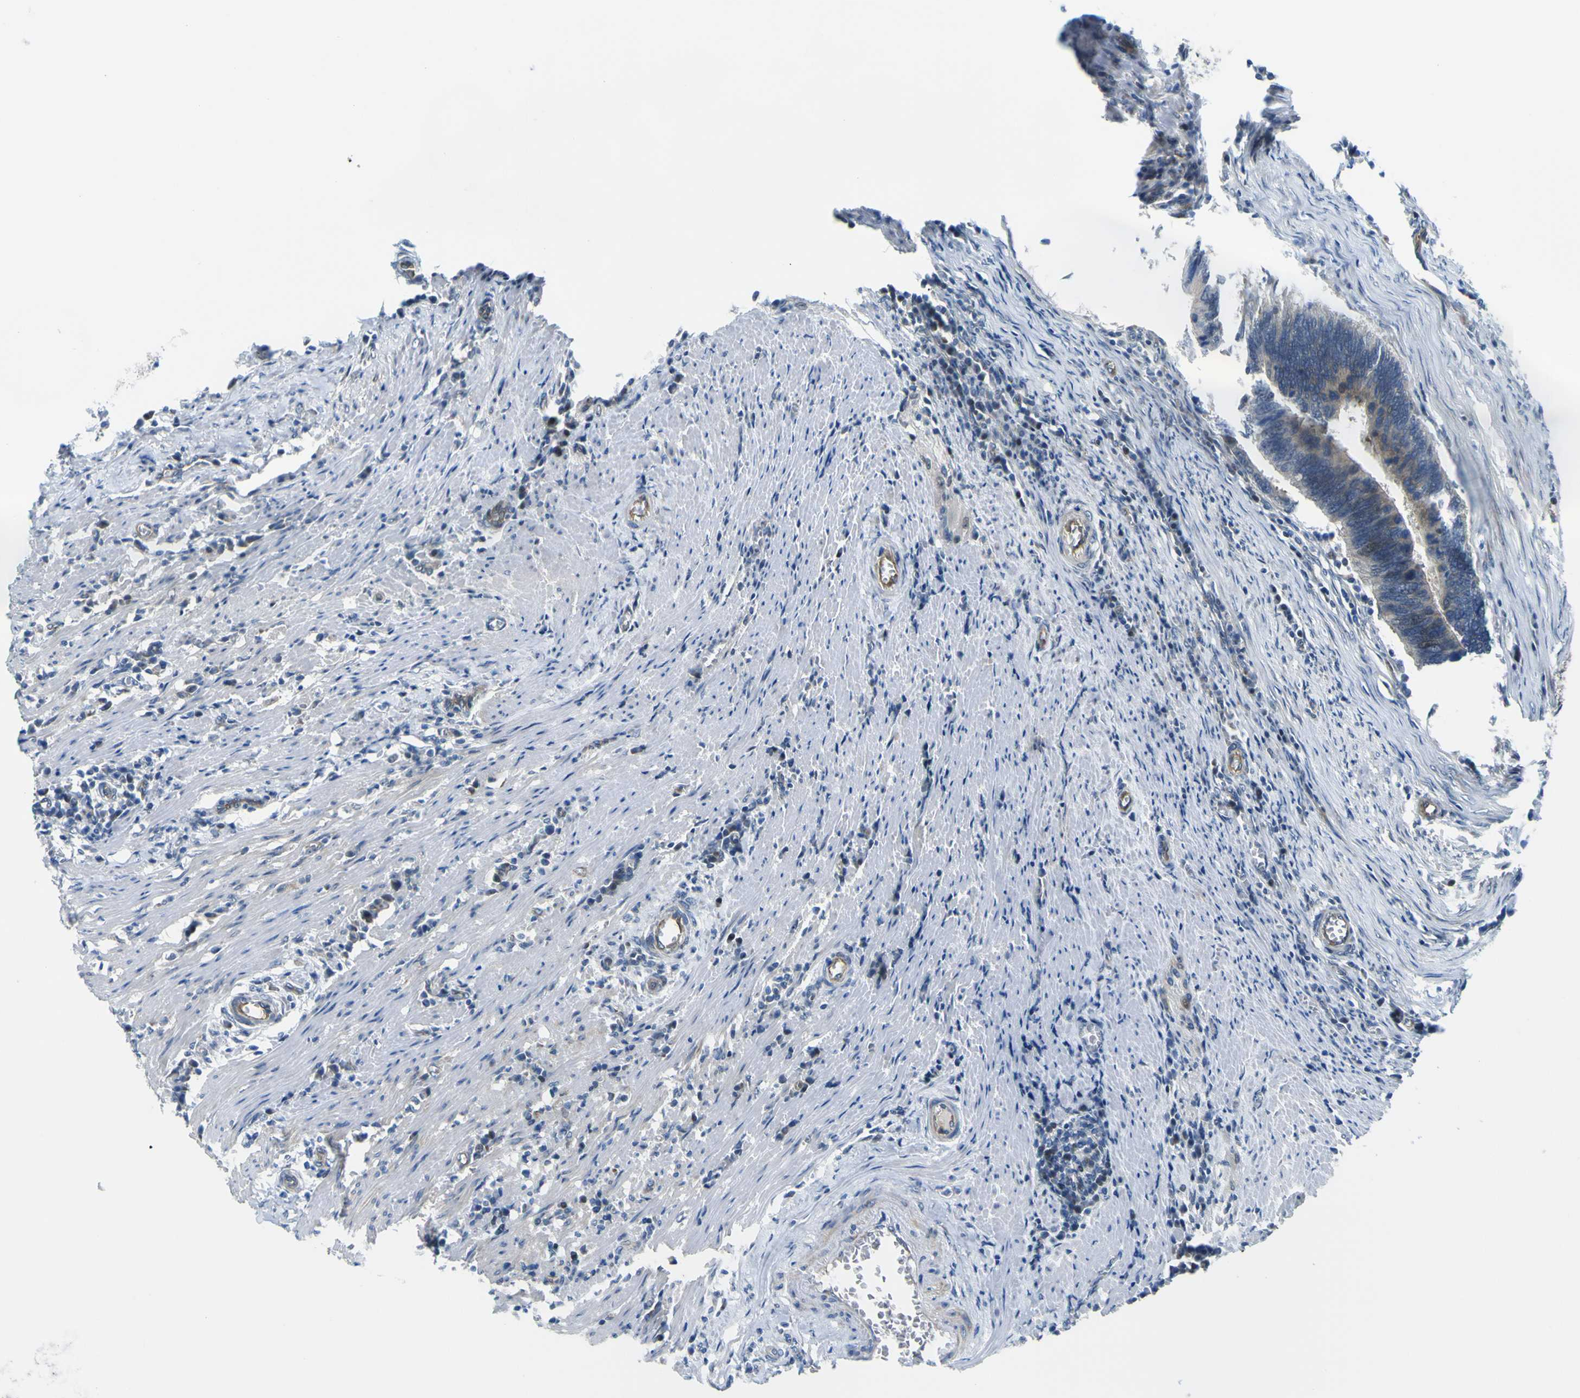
{"staining": {"intensity": "moderate", "quantity": ">75%", "location": "cytoplasmic/membranous"}, "tissue": "colorectal cancer", "cell_type": "Tumor cells", "image_type": "cancer", "snomed": [{"axis": "morphology", "description": "Adenocarcinoma, NOS"}, {"axis": "topography", "description": "Colon"}], "caption": "The photomicrograph shows immunohistochemical staining of colorectal adenocarcinoma. There is moderate cytoplasmic/membranous positivity is present in about >75% of tumor cells. (brown staining indicates protein expression, while blue staining denotes nuclei).", "gene": "KDM7A", "patient": {"sex": "male", "age": 72}}